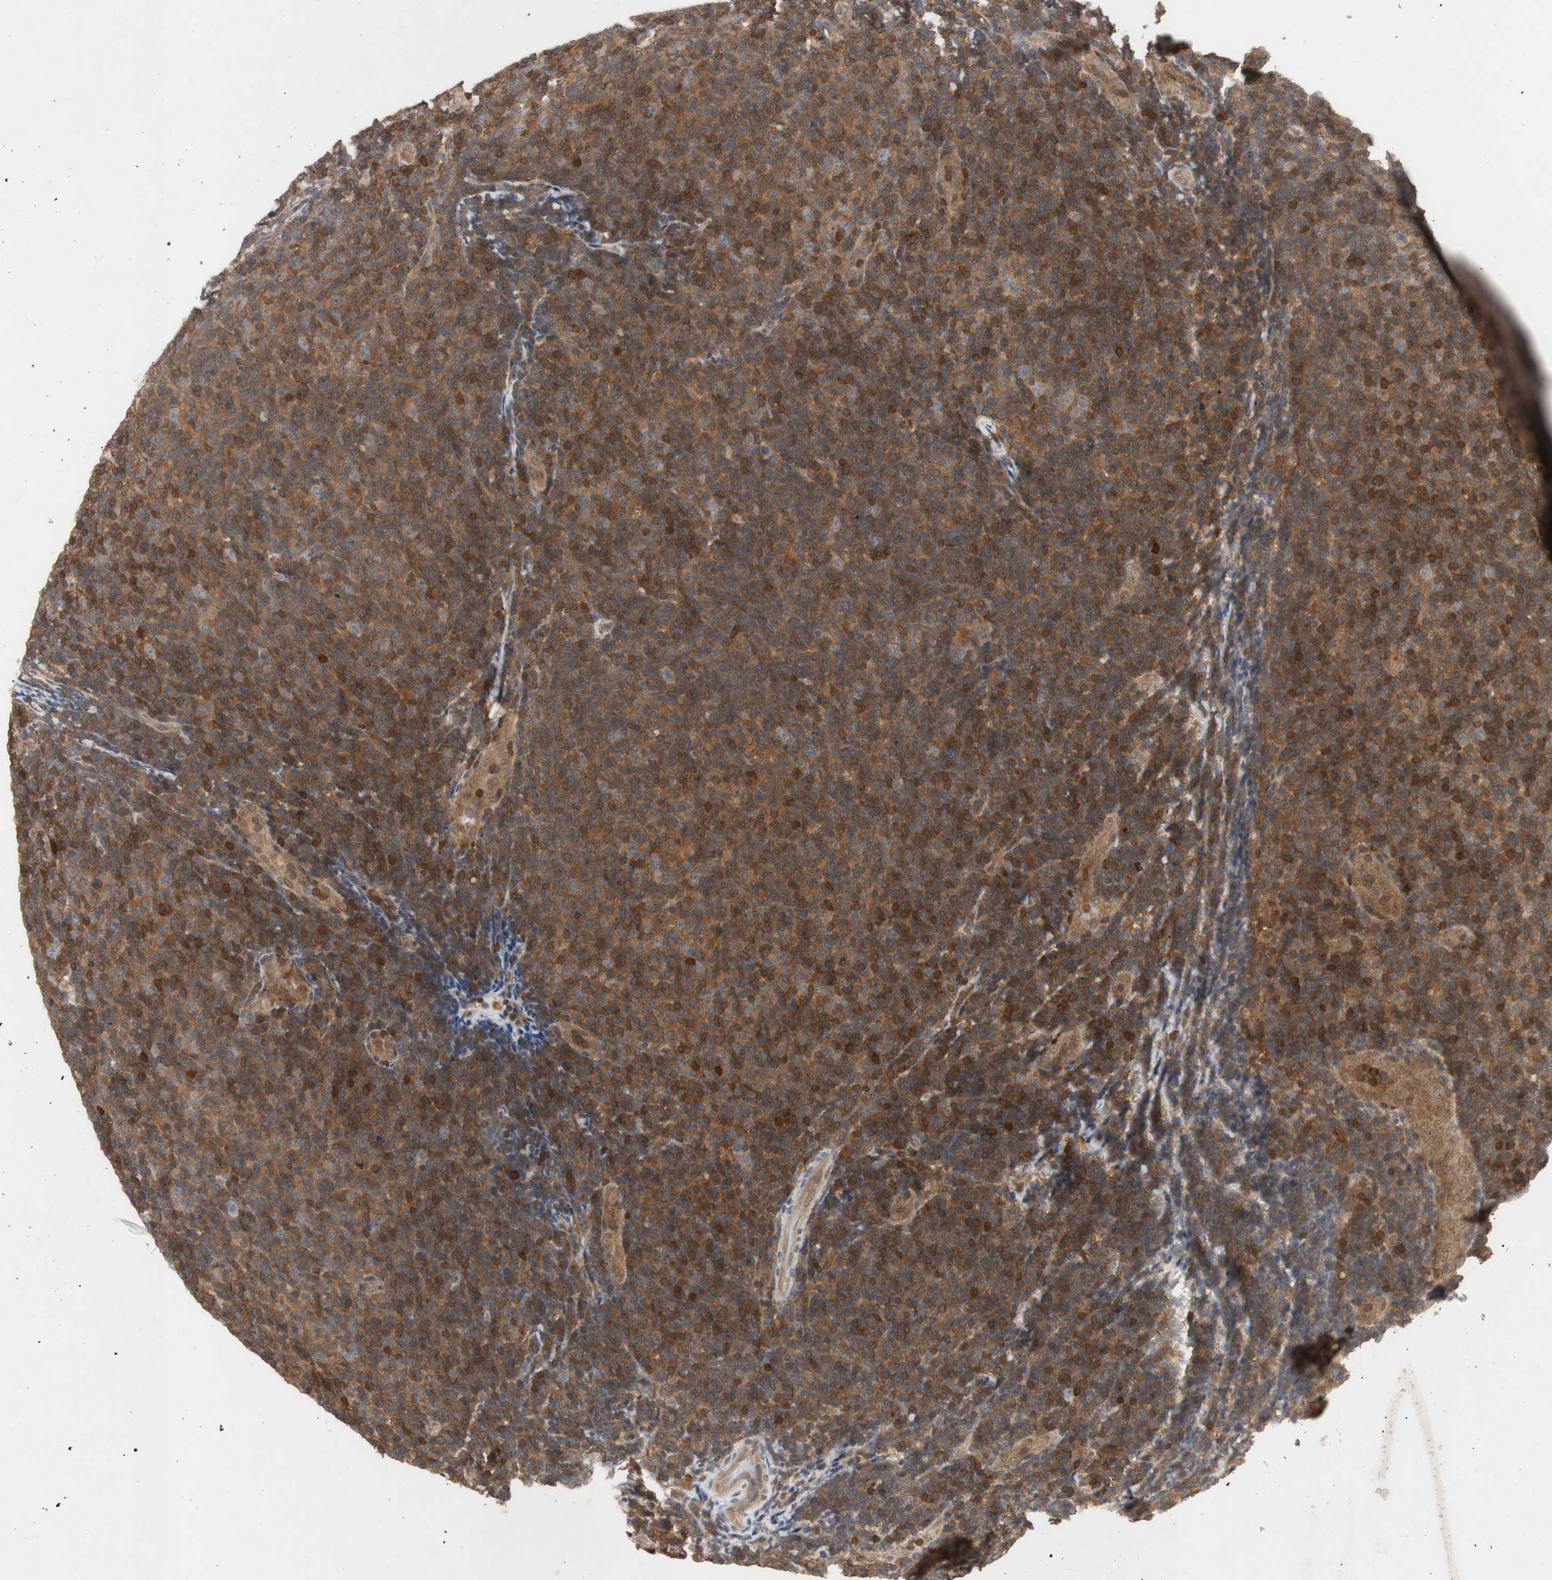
{"staining": {"intensity": "strong", "quantity": ">75%", "location": "cytoplasmic/membranous"}, "tissue": "lymphoma", "cell_type": "Tumor cells", "image_type": "cancer", "snomed": [{"axis": "morphology", "description": "Malignant lymphoma, non-Hodgkin's type, Low grade"}, {"axis": "topography", "description": "Lymph node"}], "caption": "Brown immunohistochemical staining in lymphoma demonstrates strong cytoplasmic/membranous staining in about >75% of tumor cells.", "gene": "GALT", "patient": {"sex": "male", "age": 83}}